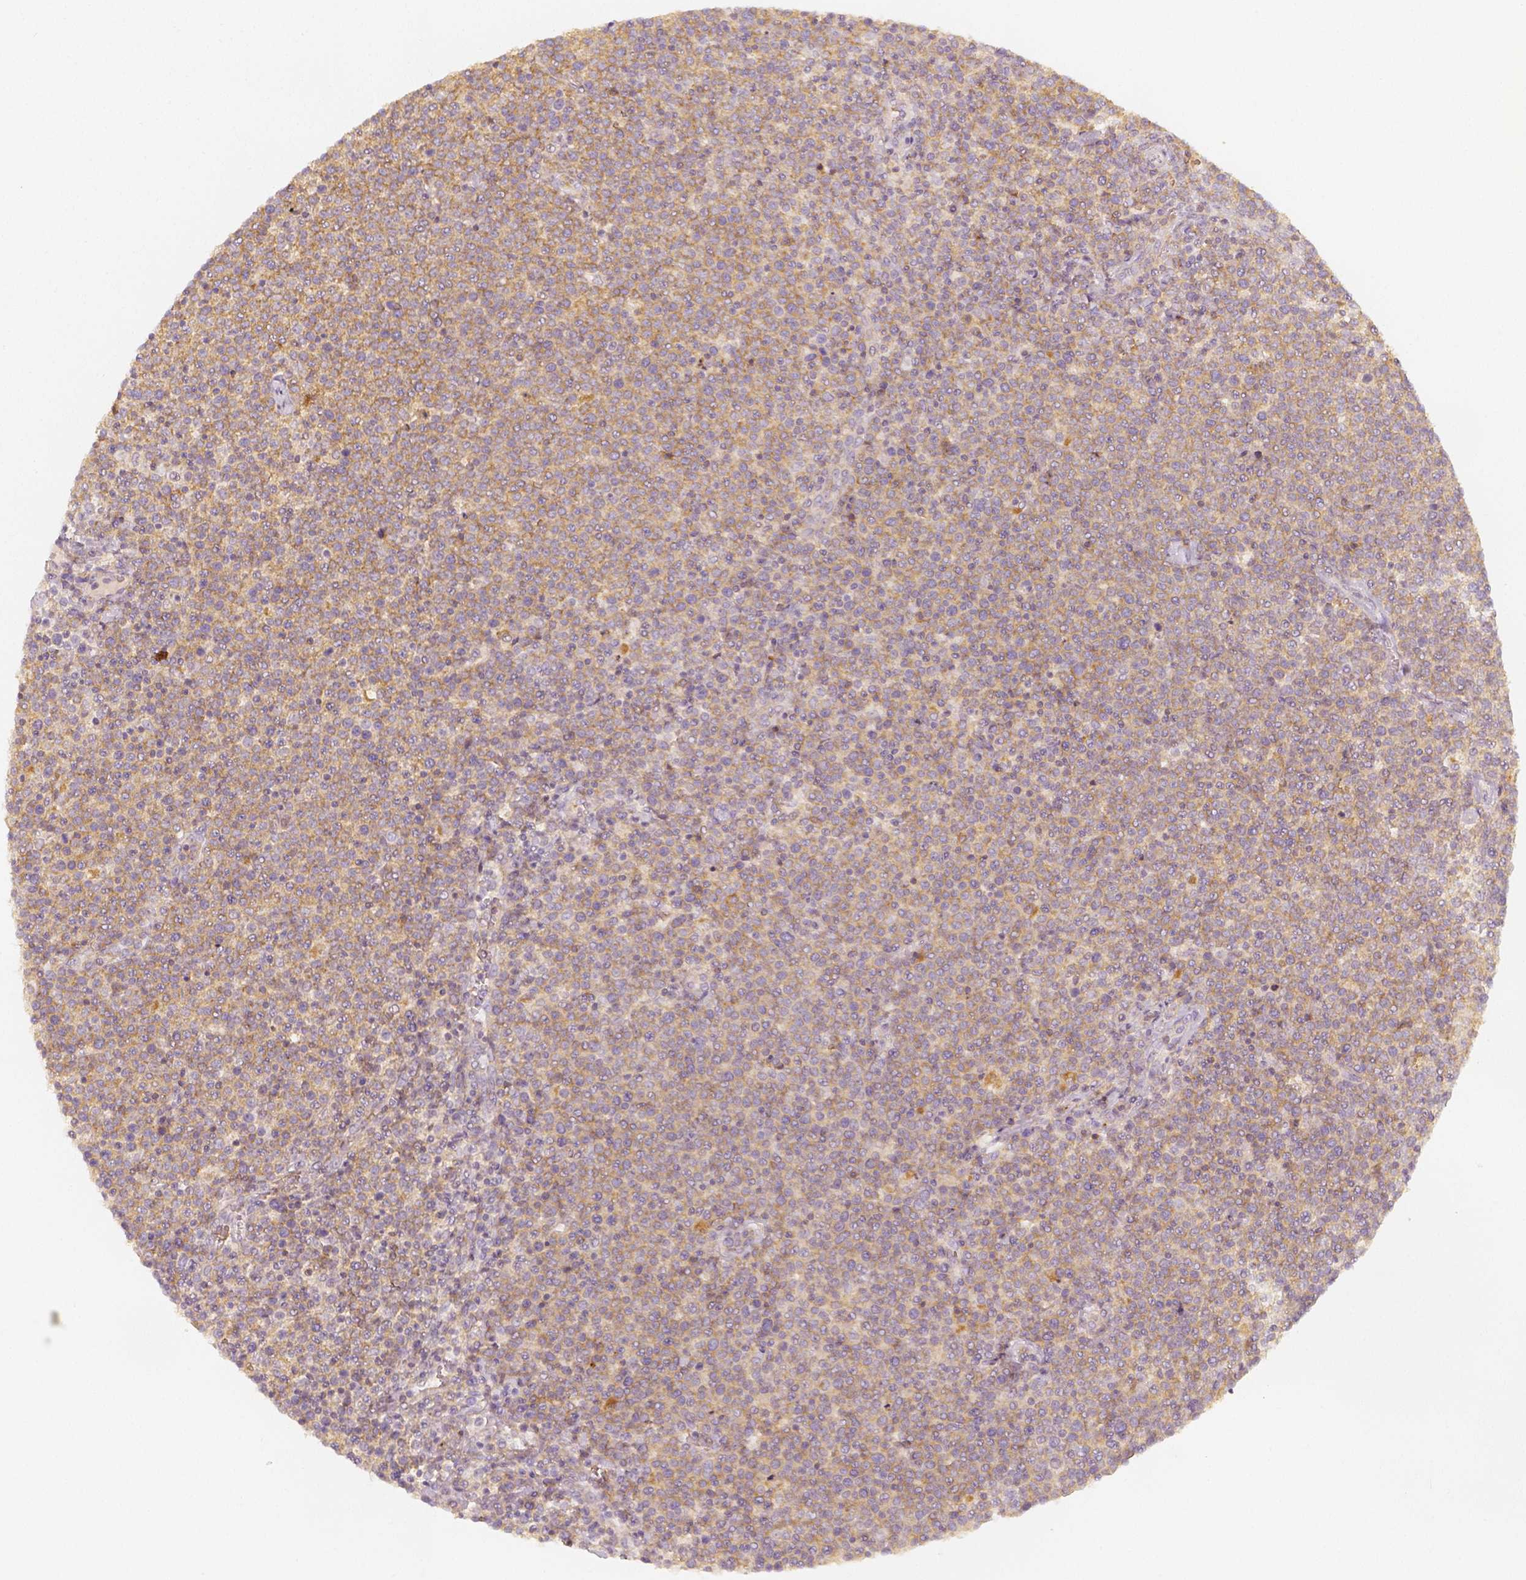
{"staining": {"intensity": "moderate", "quantity": ">75%", "location": "cytoplasmic/membranous"}, "tissue": "lymphoma", "cell_type": "Tumor cells", "image_type": "cancer", "snomed": [{"axis": "morphology", "description": "Malignant lymphoma, non-Hodgkin's type, High grade"}, {"axis": "topography", "description": "Lymph node"}], "caption": "Immunohistochemical staining of human lymphoma displays medium levels of moderate cytoplasmic/membranous expression in approximately >75% of tumor cells. The protein of interest is shown in brown color, while the nuclei are stained blue.", "gene": "PTPRJ", "patient": {"sex": "male", "age": 61}}